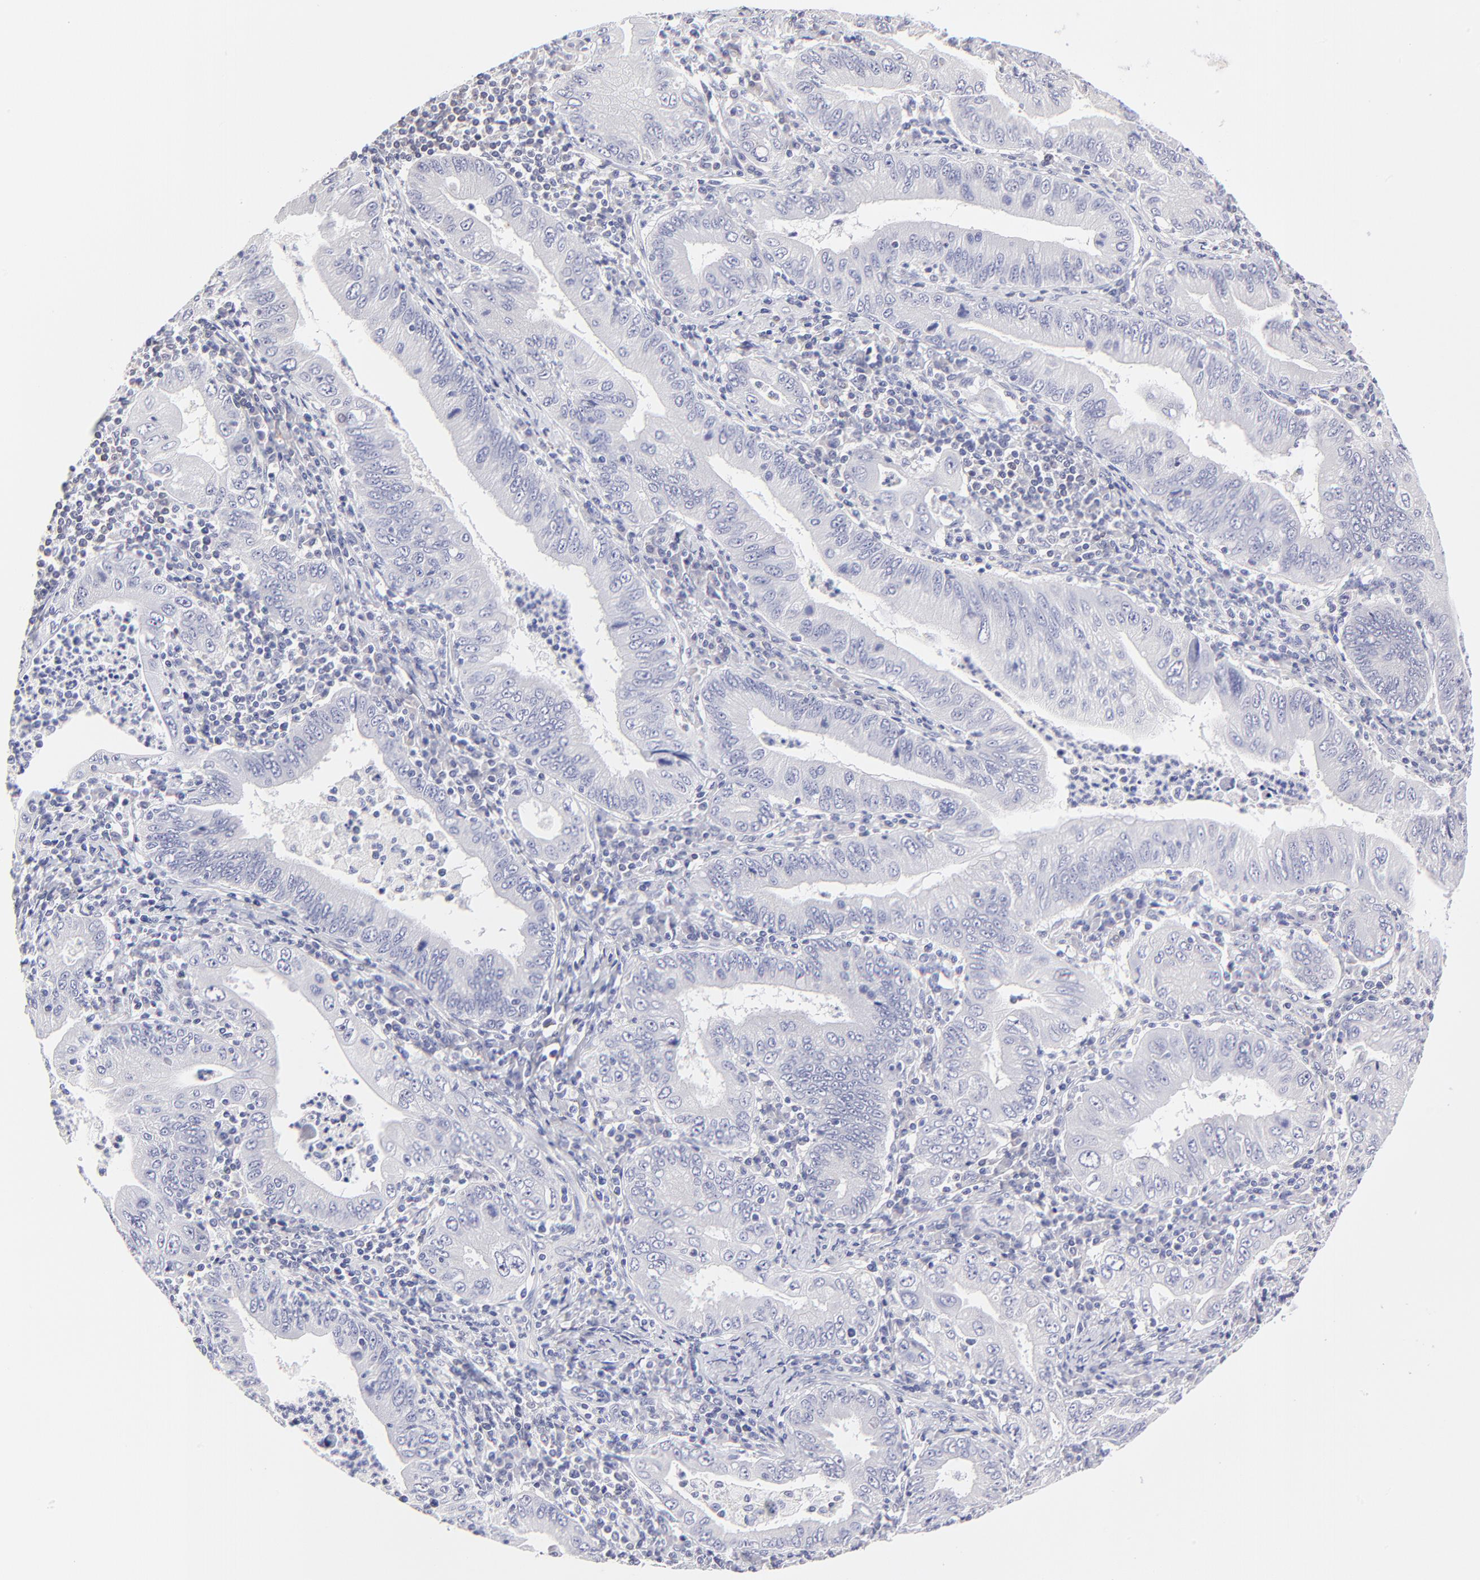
{"staining": {"intensity": "negative", "quantity": "none", "location": "none"}, "tissue": "stomach cancer", "cell_type": "Tumor cells", "image_type": "cancer", "snomed": [{"axis": "morphology", "description": "Normal tissue, NOS"}, {"axis": "morphology", "description": "Adenocarcinoma, NOS"}, {"axis": "topography", "description": "Esophagus"}, {"axis": "topography", "description": "Stomach, upper"}, {"axis": "topography", "description": "Peripheral nerve tissue"}], "caption": "DAB immunohistochemical staining of human stomach cancer (adenocarcinoma) displays no significant staining in tumor cells. Brightfield microscopy of immunohistochemistry (IHC) stained with DAB (brown) and hematoxylin (blue), captured at high magnification.", "gene": "BTG2", "patient": {"sex": "male", "age": 62}}